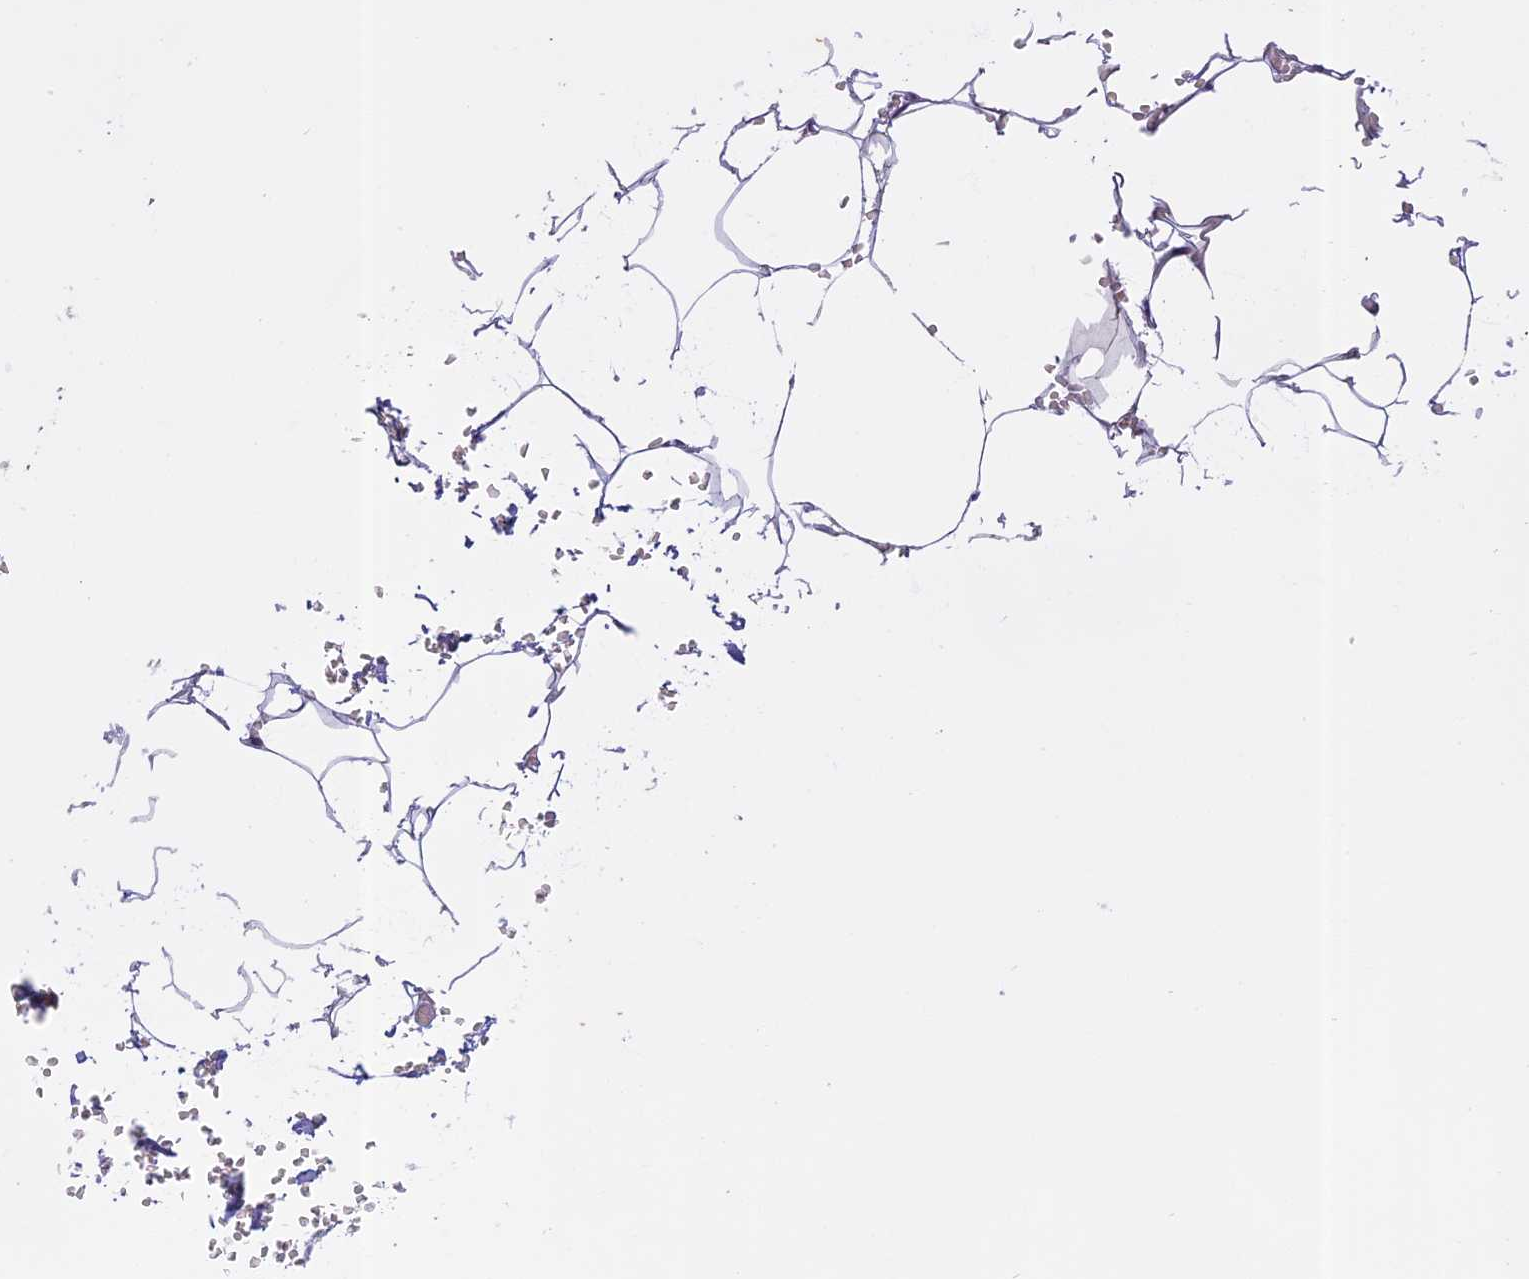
{"staining": {"intensity": "negative", "quantity": "<25%", "location": "cytoplasmic/membranous"}, "tissue": "adipose tissue", "cell_type": "Adipocytes", "image_type": "normal", "snomed": [{"axis": "morphology", "description": "Normal tissue, NOS"}, {"axis": "topography", "description": "Gallbladder"}, {"axis": "topography", "description": "Peripheral nerve tissue"}], "caption": "Protein analysis of normal adipose tissue displays no significant positivity in adipocytes. The staining is performed using DAB brown chromogen with nuclei counter-stained in using hematoxylin.", "gene": "SEMA7A", "patient": {"sex": "male", "age": 38}}